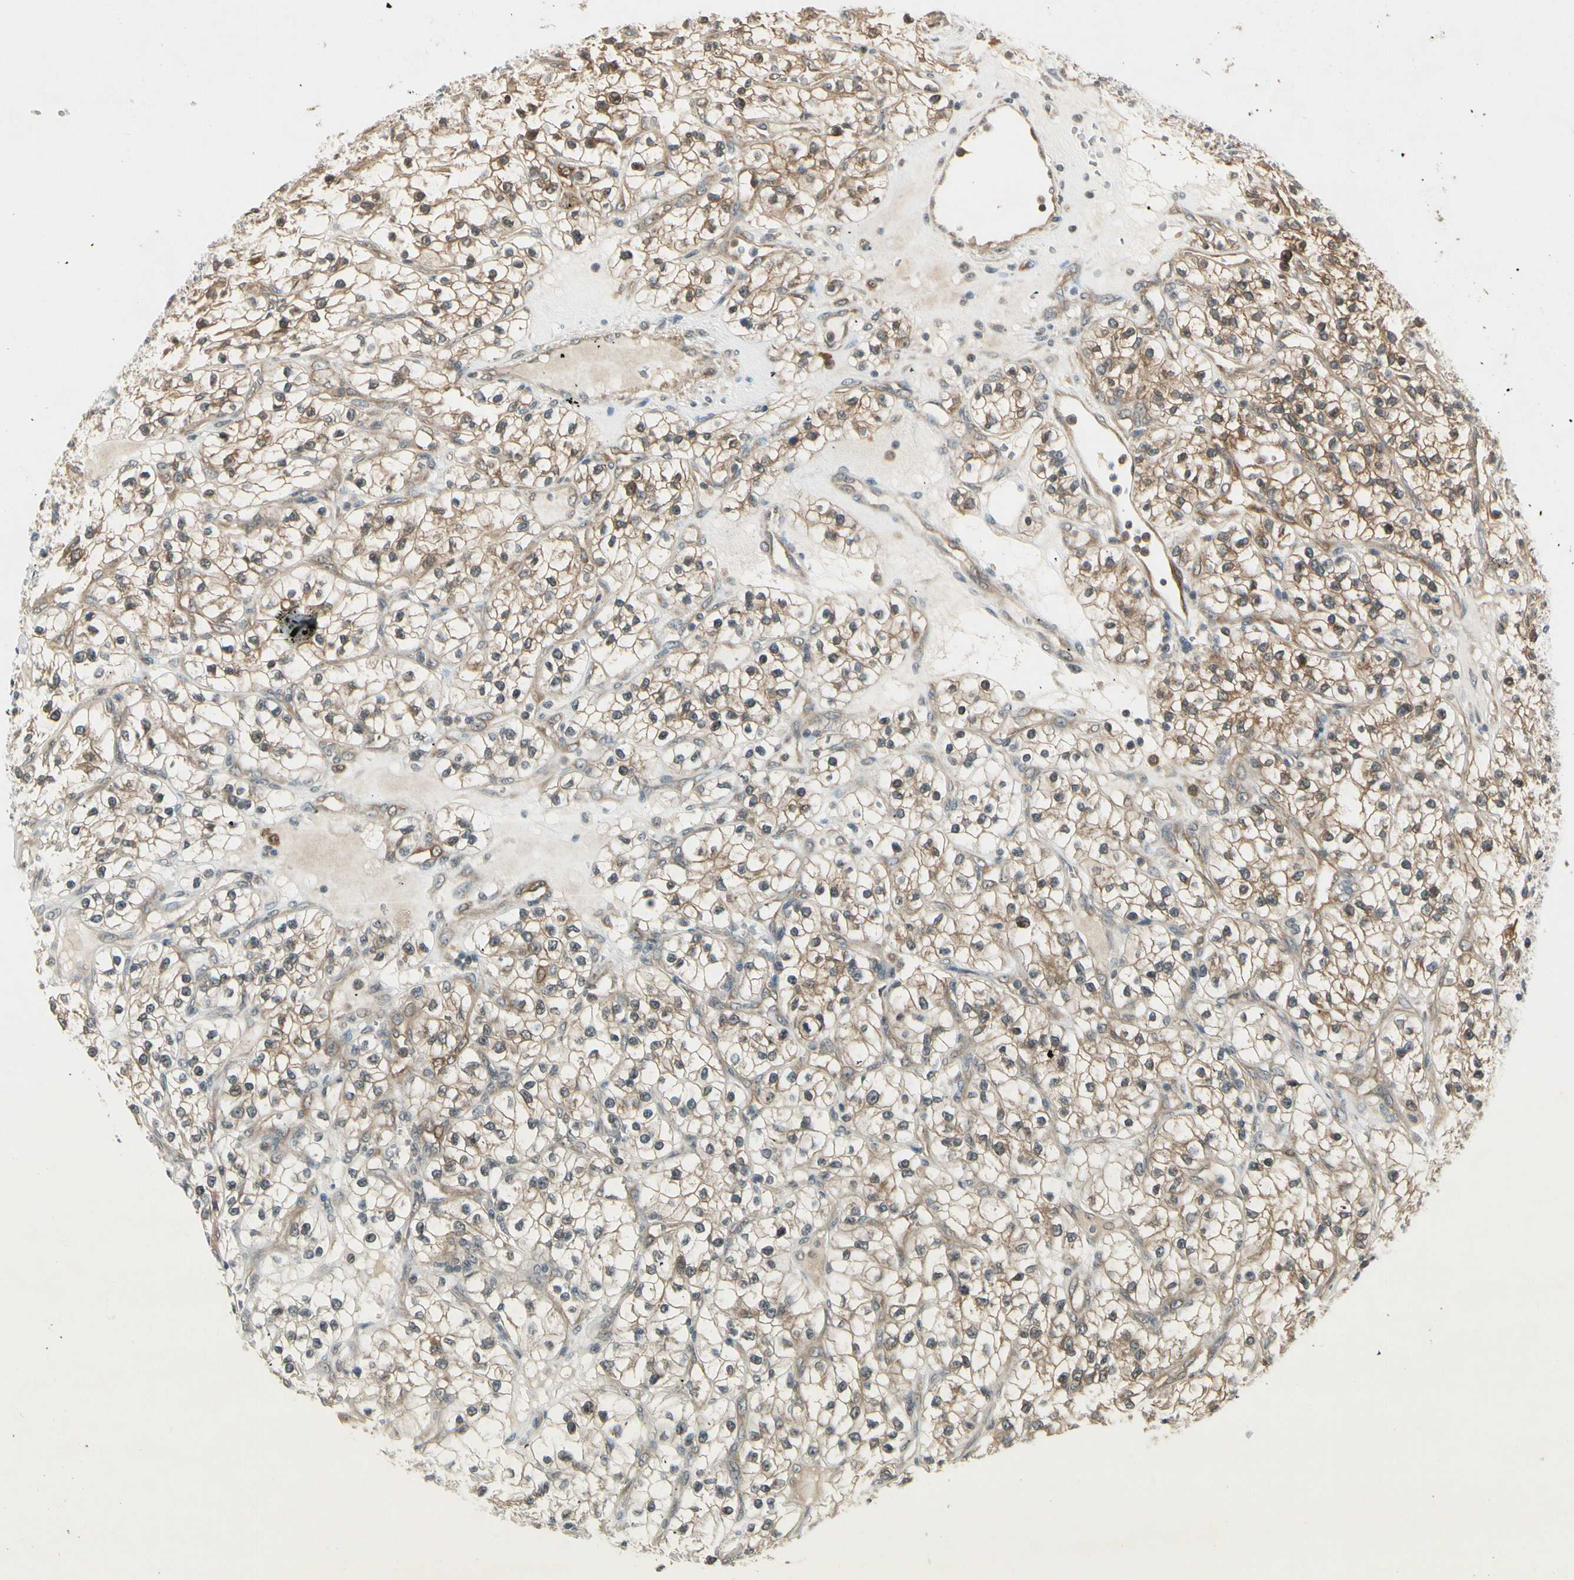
{"staining": {"intensity": "weak", "quantity": "<25%", "location": "cytoplasmic/membranous"}, "tissue": "renal cancer", "cell_type": "Tumor cells", "image_type": "cancer", "snomed": [{"axis": "morphology", "description": "Adenocarcinoma, NOS"}, {"axis": "topography", "description": "Kidney"}], "caption": "High magnification brightfield microscopy of renal cancer (adenocarcinoma) stained with DAB (3,3'-diaminobenzidine) (brown) and counterstained with hematoxylin (blue): tumor cells show no significant expression.", "gene": "IPO5", "patient": {"sex": "female", "age": 57}}